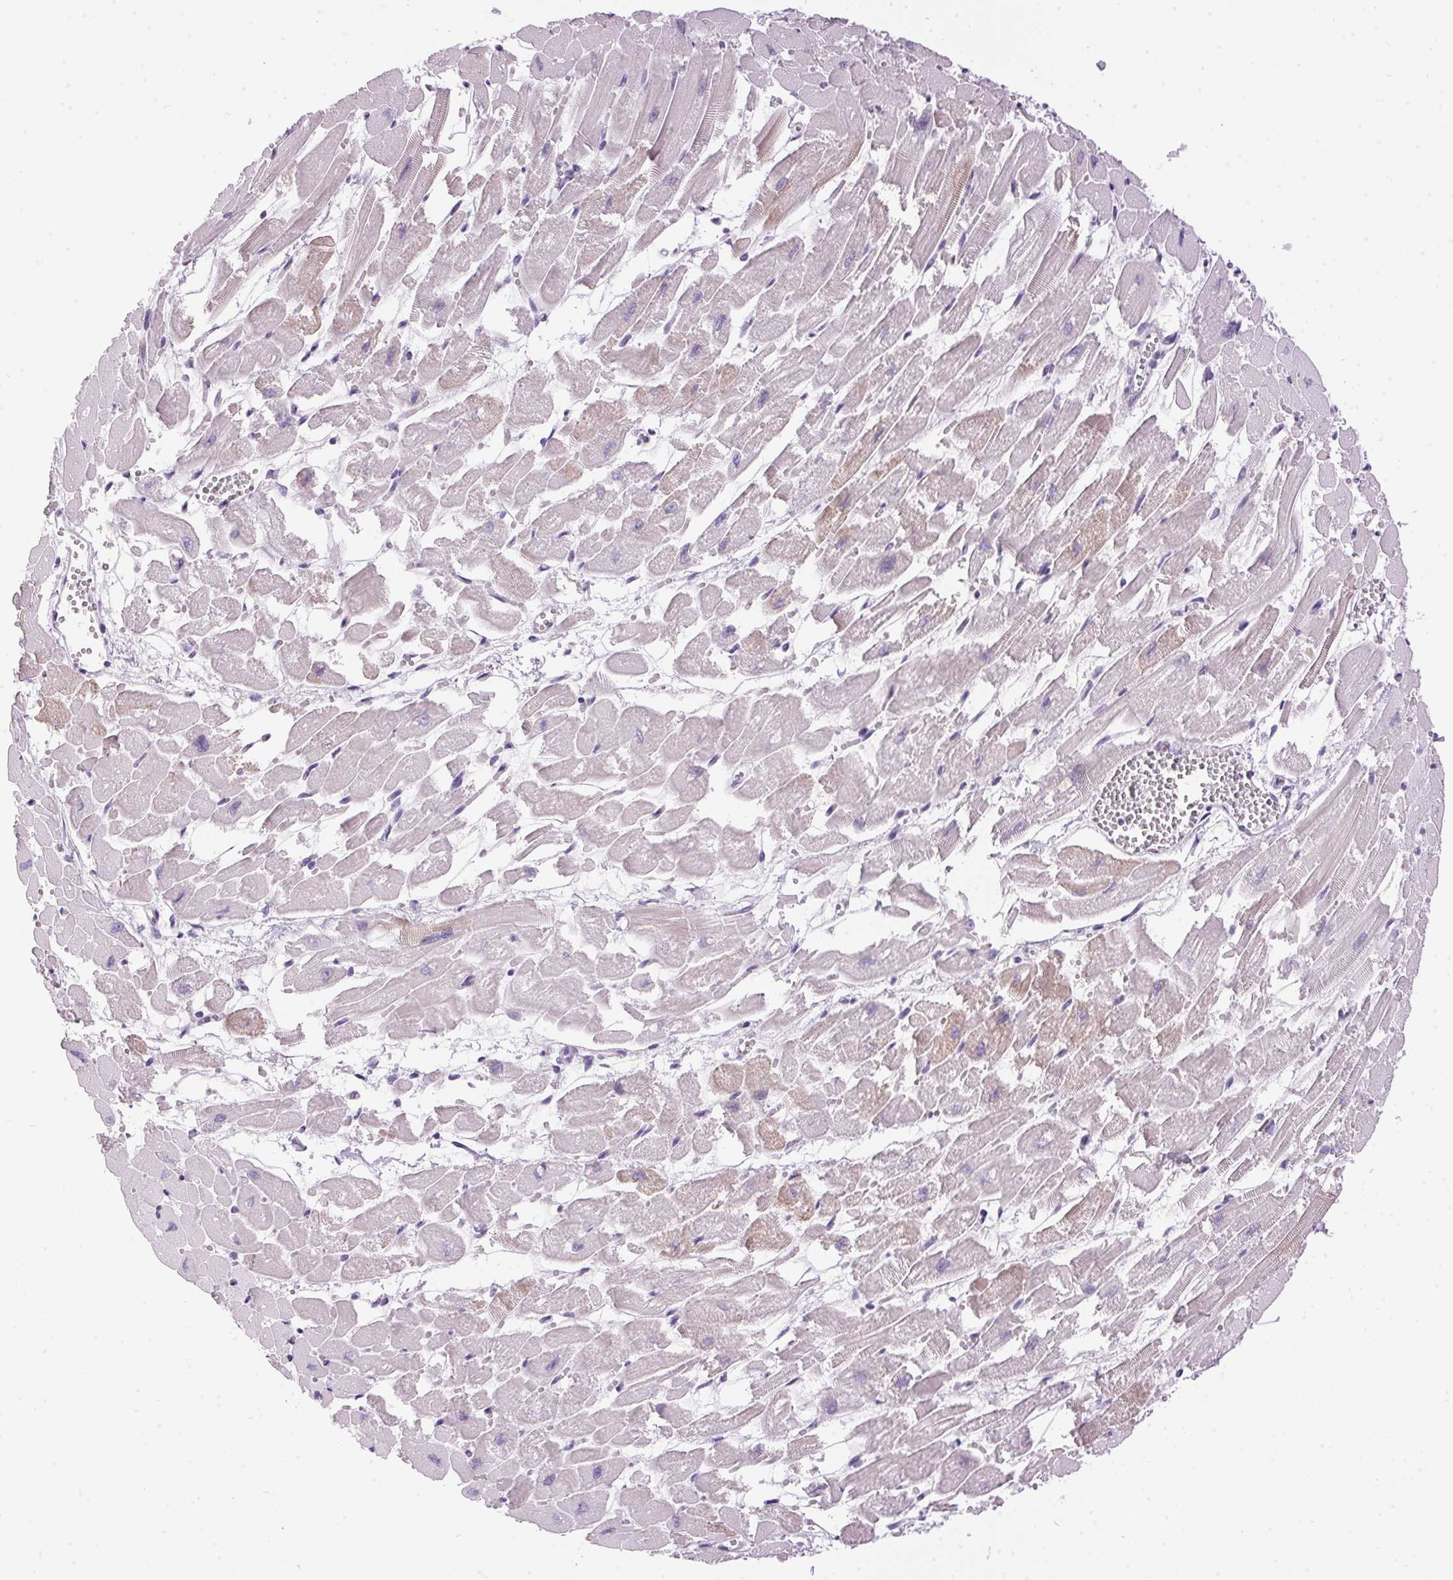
{"staining": {"intensity": "moderate", "quantity": "25%-75%", "location": "cytoplasmic/membranous"}, "tissue": "heart muscle", "cell_type": "Cardiomyocytes", "image_type": "normal", "snomed": [{"axis": "morphology", "description": "Normal tissue, NOS"}, {"axis": "topography", "description": "Heart"}], "caption": "Unremarkable heart muscle was stained to show a protein in brown. There is medium levels of moderate cytoplasmic/membranous expression in approximately 25%-75% of cardiomyocytes. The staining was performed using DAB (3,3'-diaminobenzidine) to visualize the protein expression in brown, while the nuclei were stained in blue with hematoxylin (Magnification: 20x).", "gene": "SP7", "patient": {"sex": "female", "age": 52}}